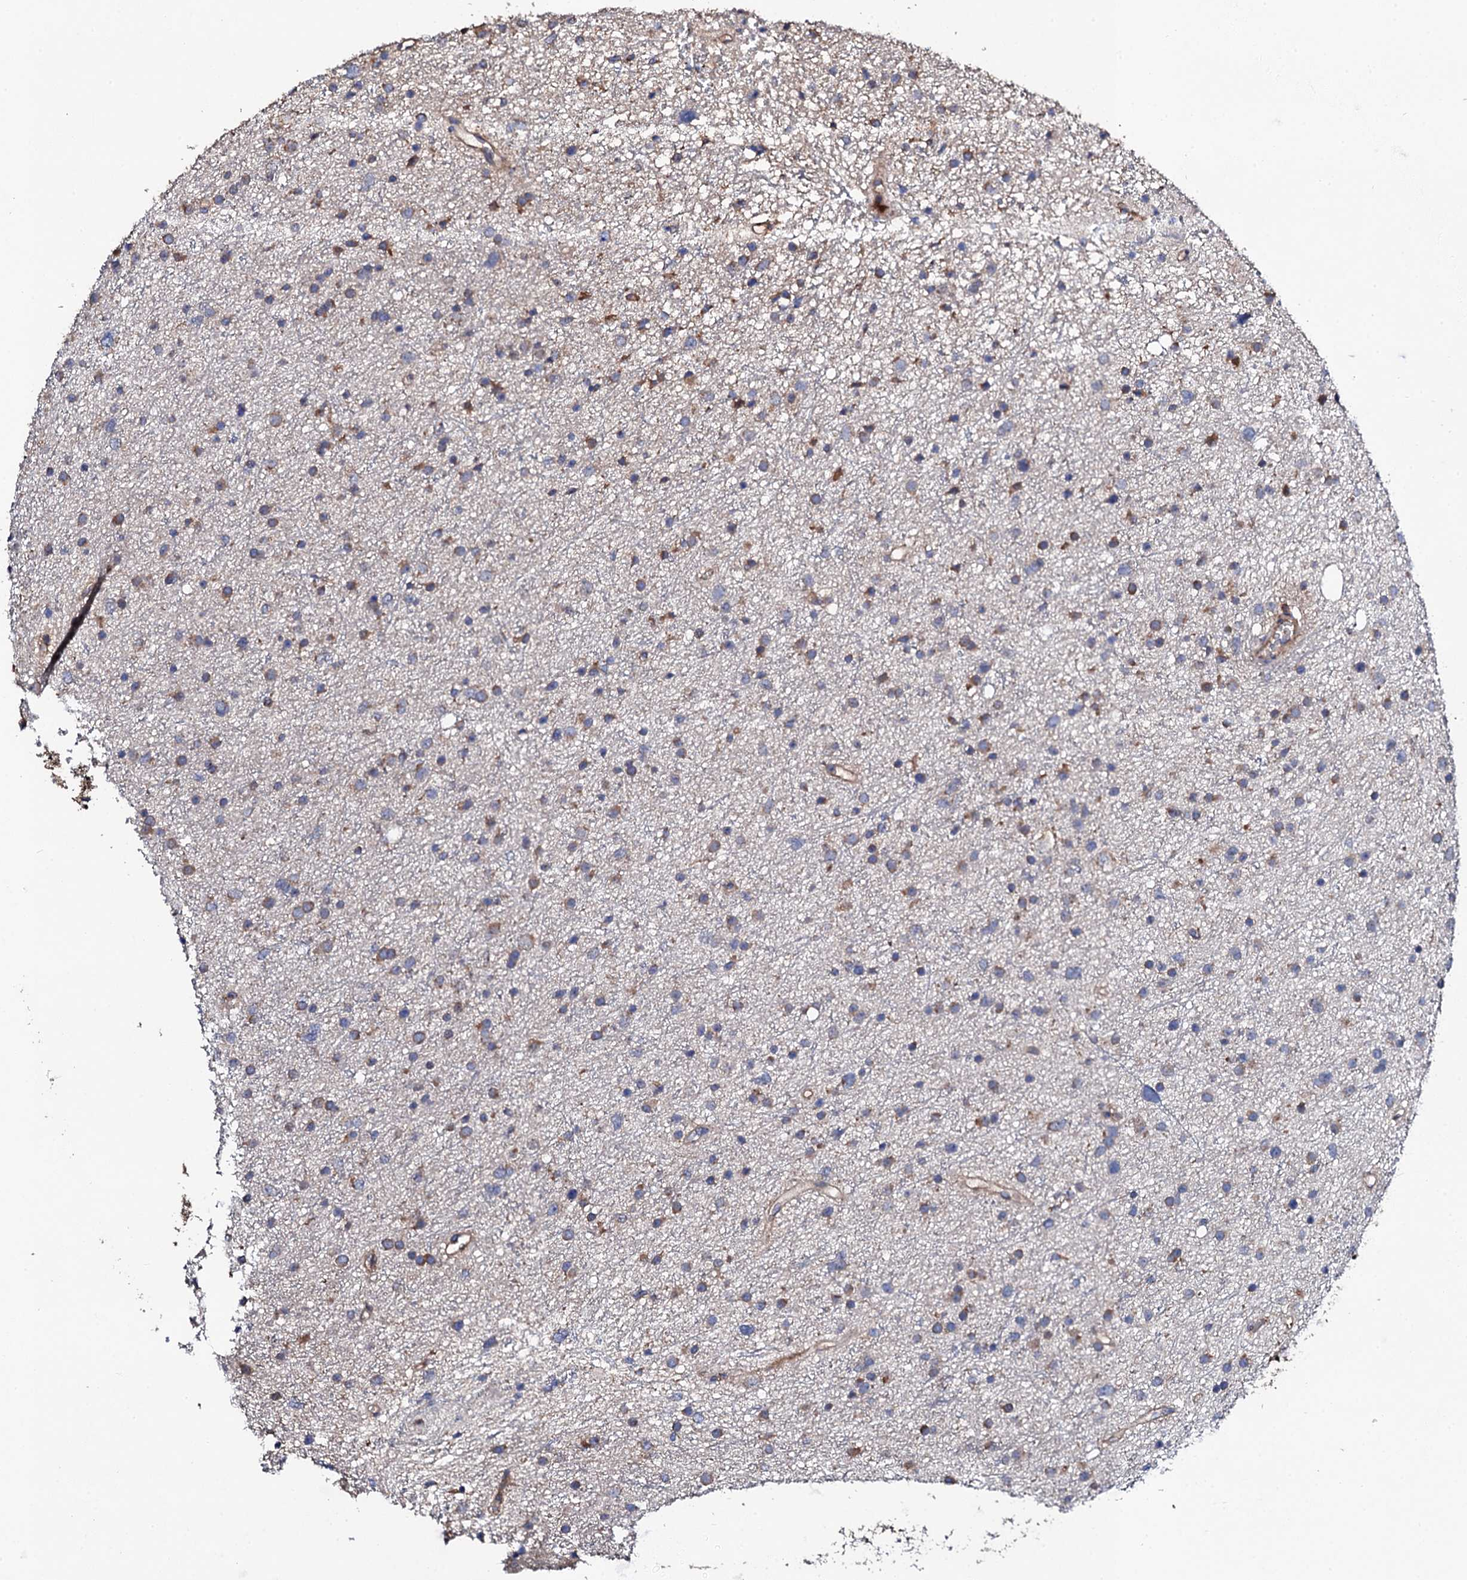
{"staining": {"intensity": "moderate", "quantity": ">75%", "location": "cytoplasmic/membranous"}, "tissue": "glioma", "cell_type": "Tumor cells", "image_type": "cancer", "snomed": [{"axis": "morphology", "description": "Glioma, malignant, Low grade"}, {"axis": "topography", "description": "Cerebral cortex"}], "caption": "Immunohistochemistry micrograph of neoplastic tissue: glioma stained using IHC shows medium levels of moderate protein expression localized specifically in the cytoplasmic/membranous of tumor cells, appearing as a cytoplasmic/membranous brown color.", "gene": "LIPT2", "patient": {"sex": "female", "age": 39}}